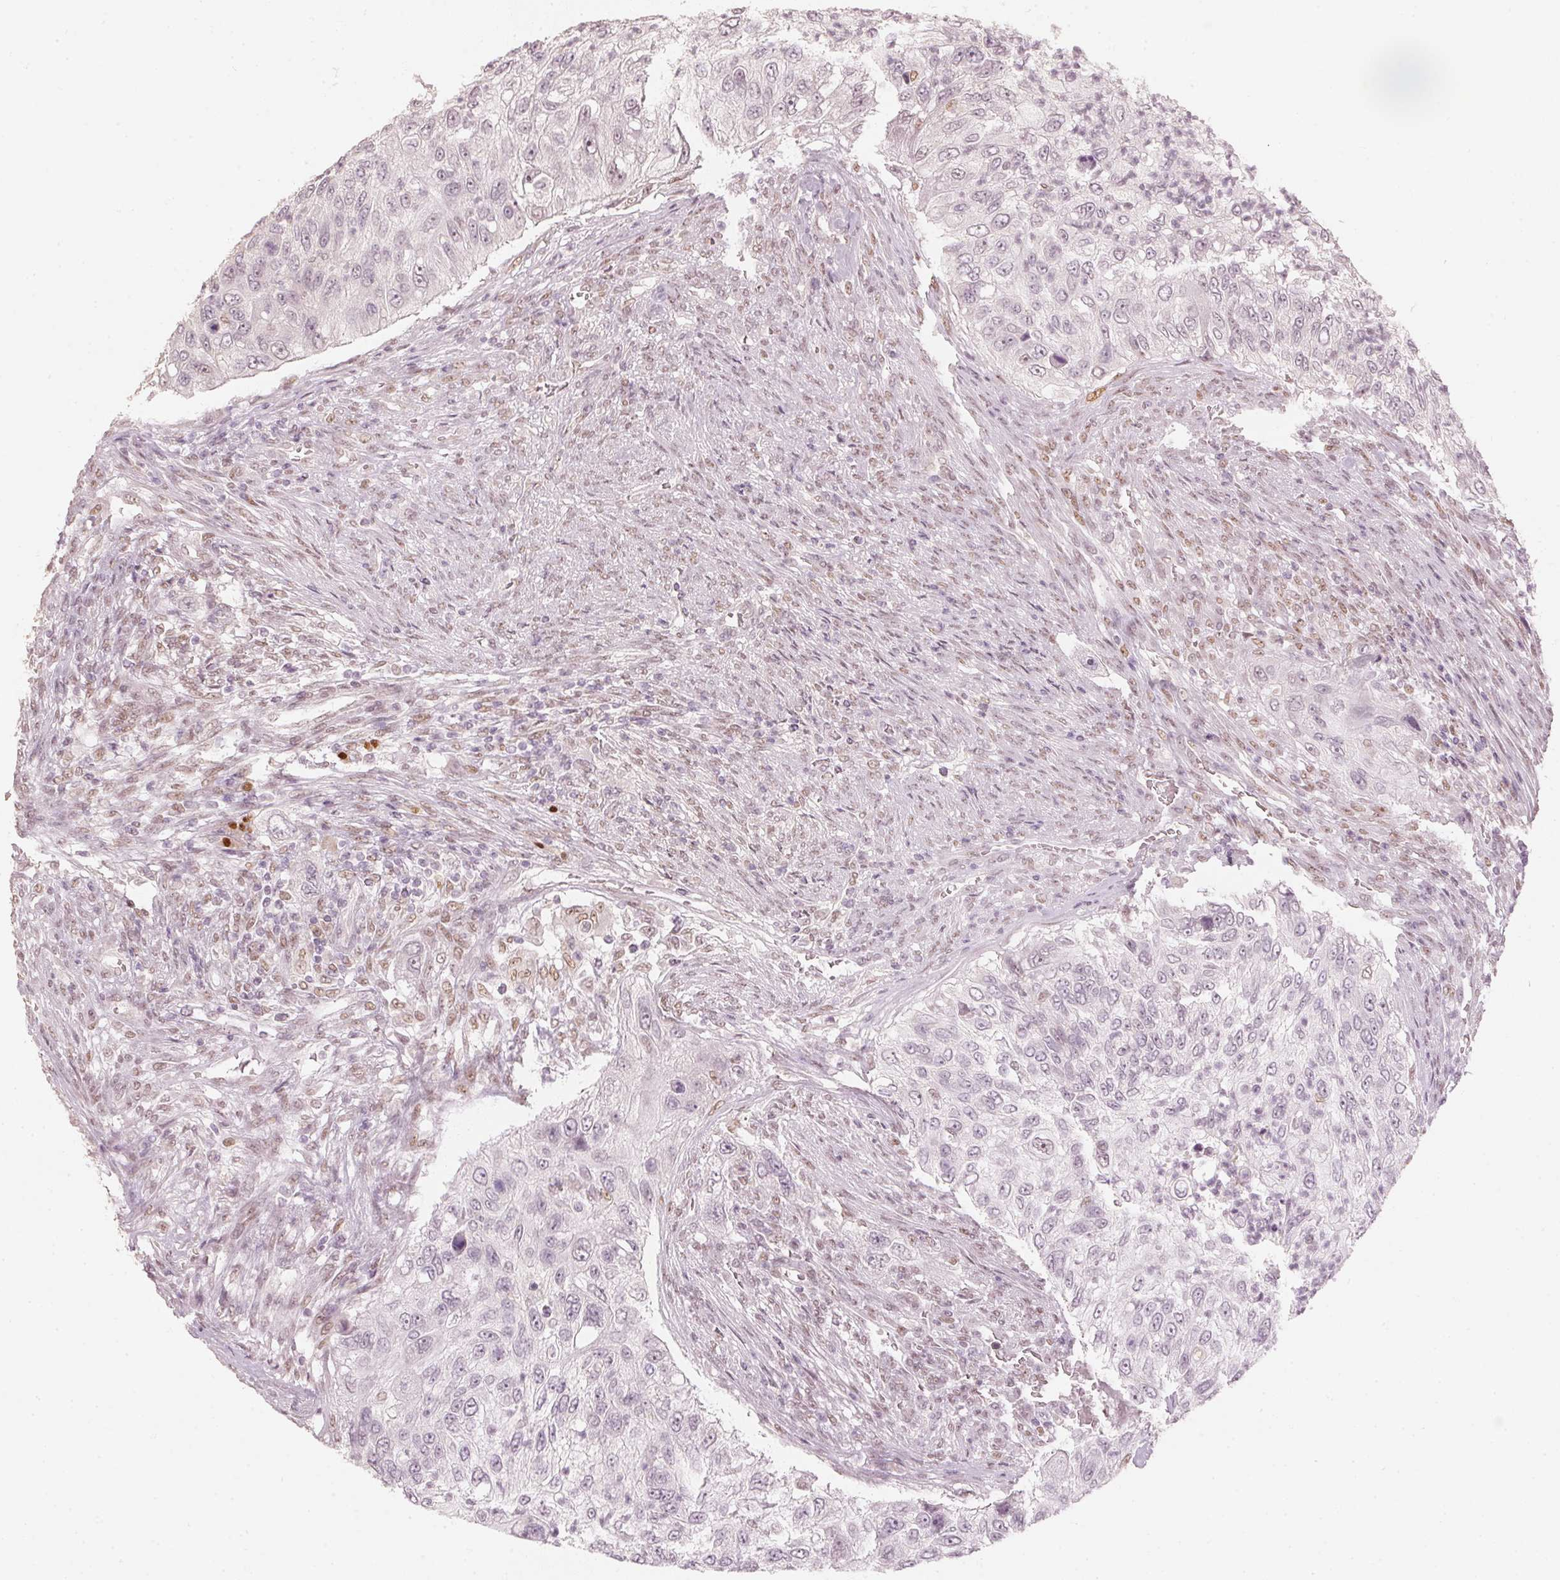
{"staining": {"intensity": "moderate", "quantity": "<25%", "location": "nuclear"}, "tissue": "urothelial cancer", "cell_type": "Tumor cells", "image_type": "cancer", "snomed": [{"axis": "morphology", "description": "Urothelial carcinoma, High grade"}, {"axis": "topography", "description": "Urinary bladder"}], "caption": "This photomicrograph shows immunohistochemistry (IHC) staining of high-grade urothelial carcinoma, with low moderate nuclear expression in about <25% of tumor cells.", "gene": "SLC39A3", "patient": {"sex": "female", "age": 60}}